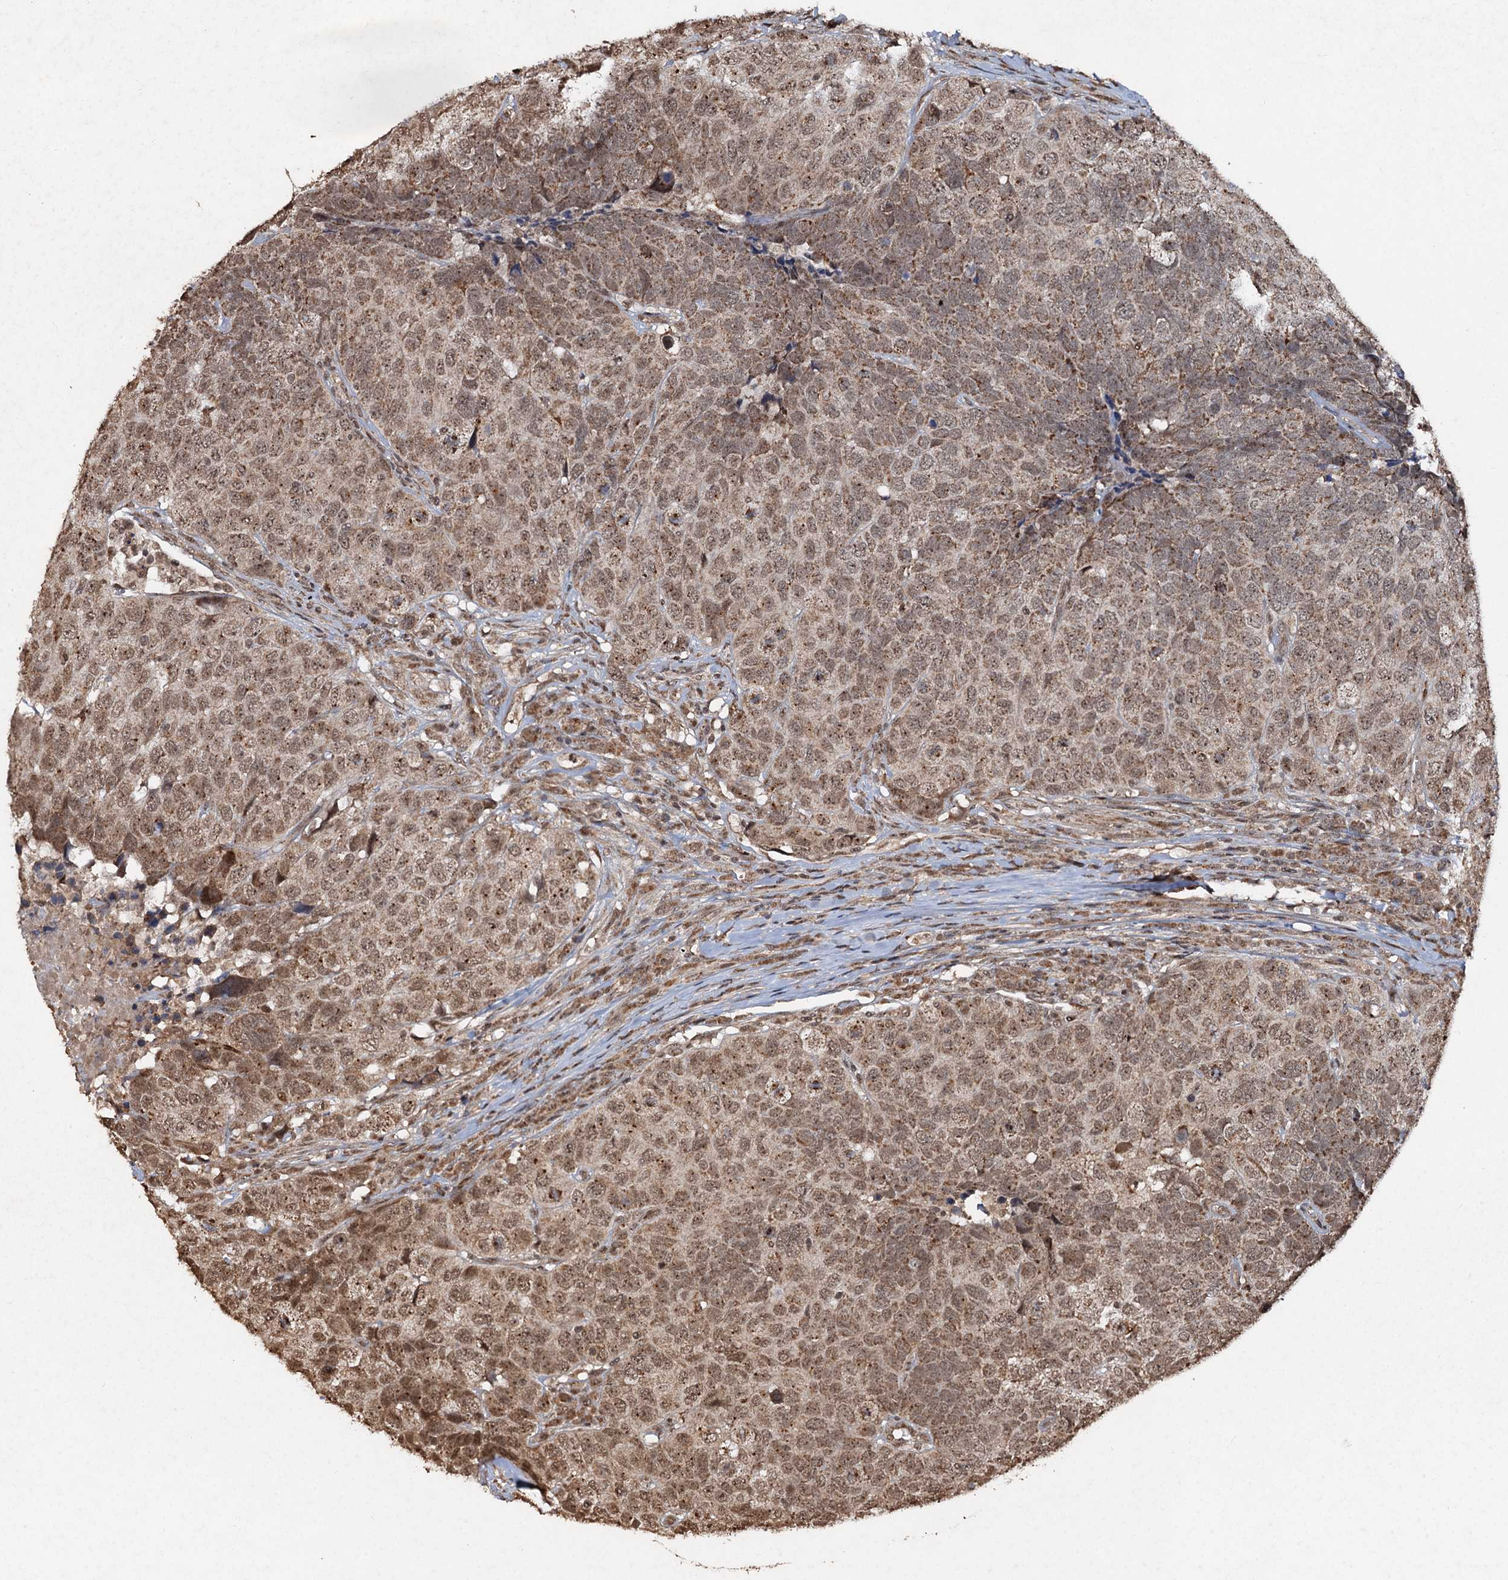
{"staining": {"intensity": "moderate", "quantity": ">75%", "location": "cytoplasmic/membranous,nuclear"}, "tissue": "head and neck cancer", "cell_type": "Tumor cells", "image_type": "cancer", "snomed": [{"axis": "morphology", "description": "Squamous cell carcinoma, NOS"}, {"axis": "topography", "description": "Head-Neck"}], "caption": "IHC micrograph of human head and neck cancer (squamous cell carcinoma) stained for a protein (brown), which displays medium levels of moderate cytoplasmic/membranous and nuclear staining in approximately >75% of tumor cells.", "gene": "REP15", "patient": {"sex": "male", "age": 66}}